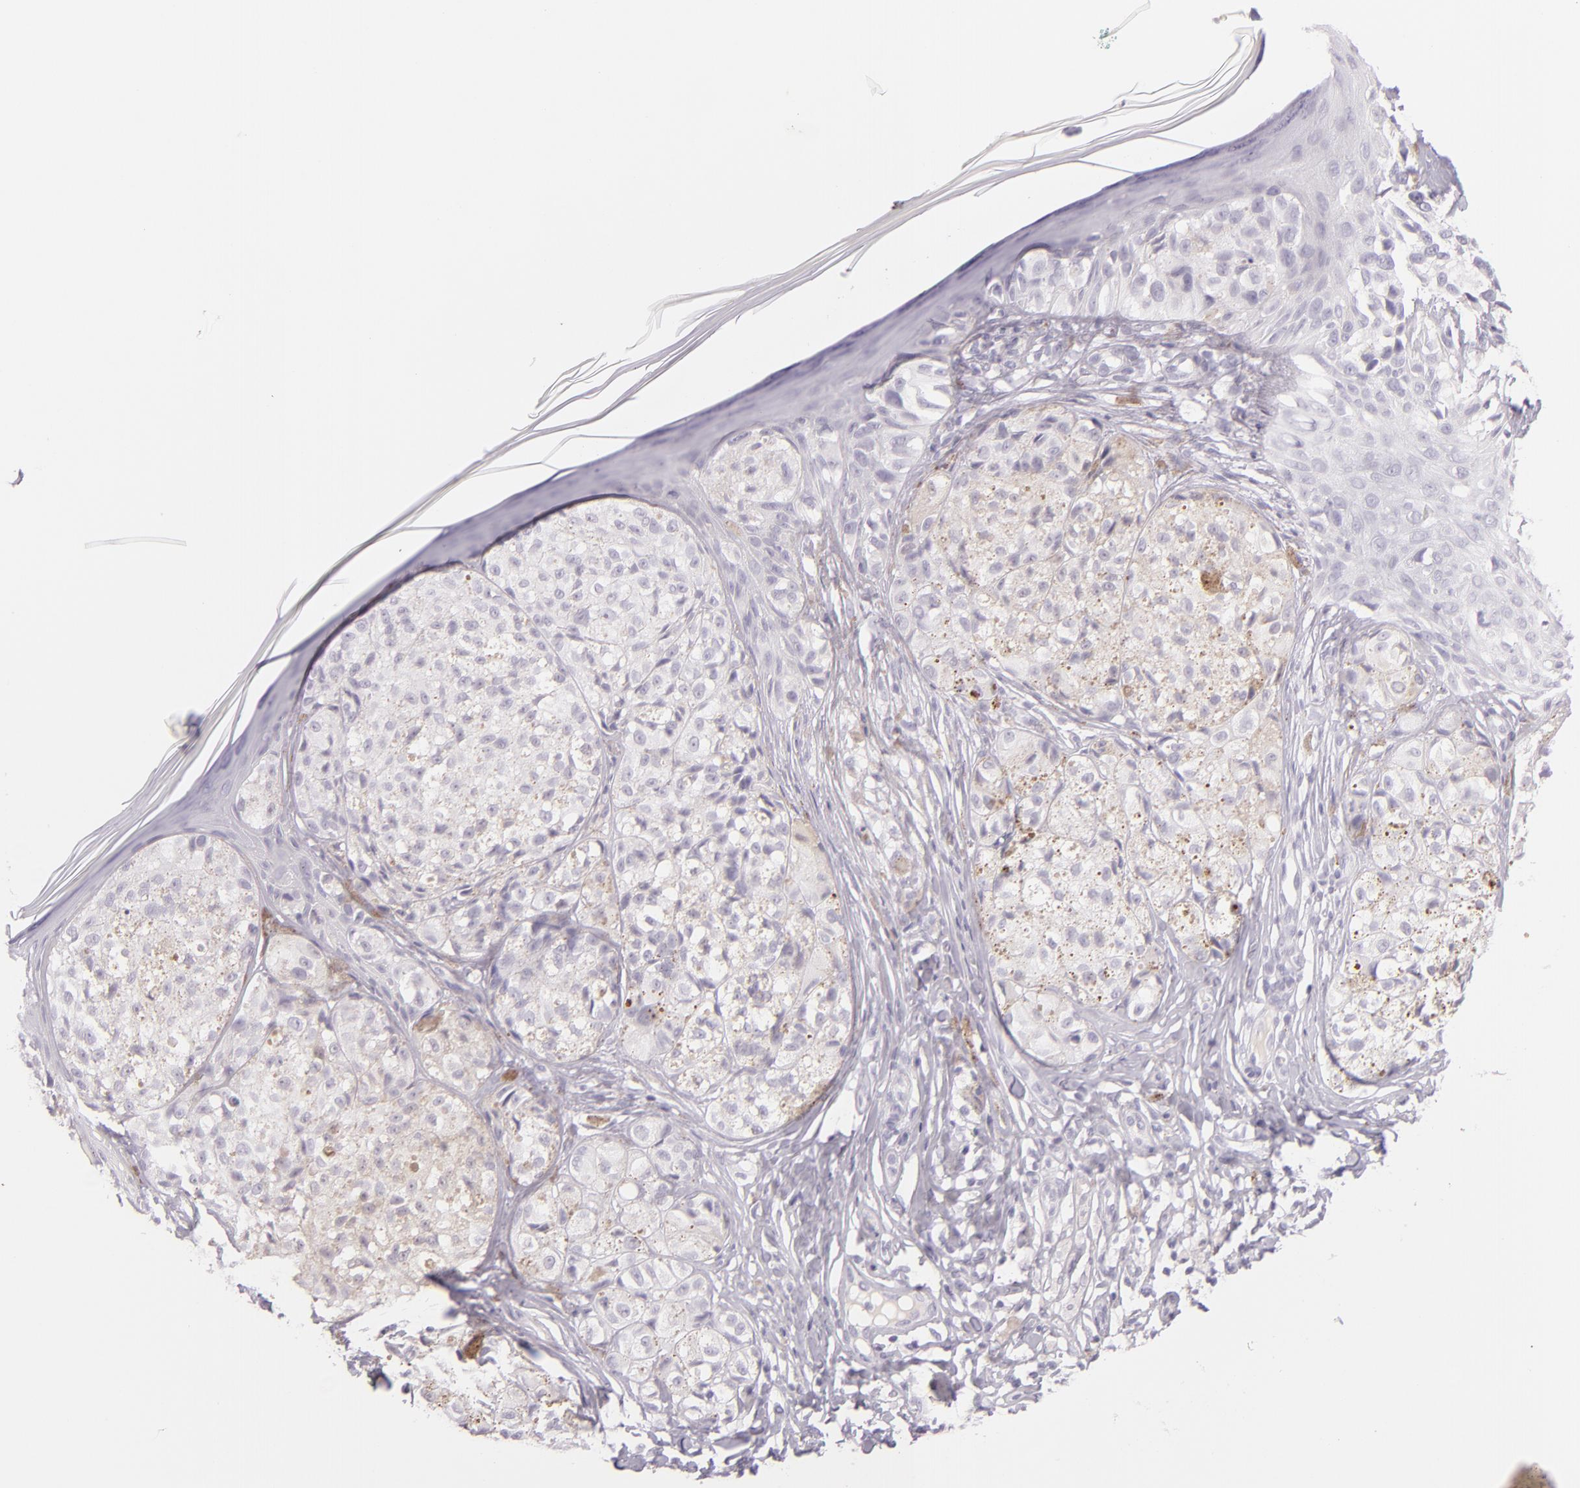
{"staining": {"intensity": "negative", "quantity": "none", "location": "none"}, "tissue": "melanoma", "cell_type": "Tumor cells", "image_type": "cancer", "snomed": [{"axis": "morphology", "description": "Malignant melanoma, NOS"}, {"axis": "topography", "description": "Skin"}], "caption": "Immunohistochemistry (IHC) of human melanoma displays no expression in tumor cells.", "gene": "CBS", "patient": {"sex": "male", "age": 57}}